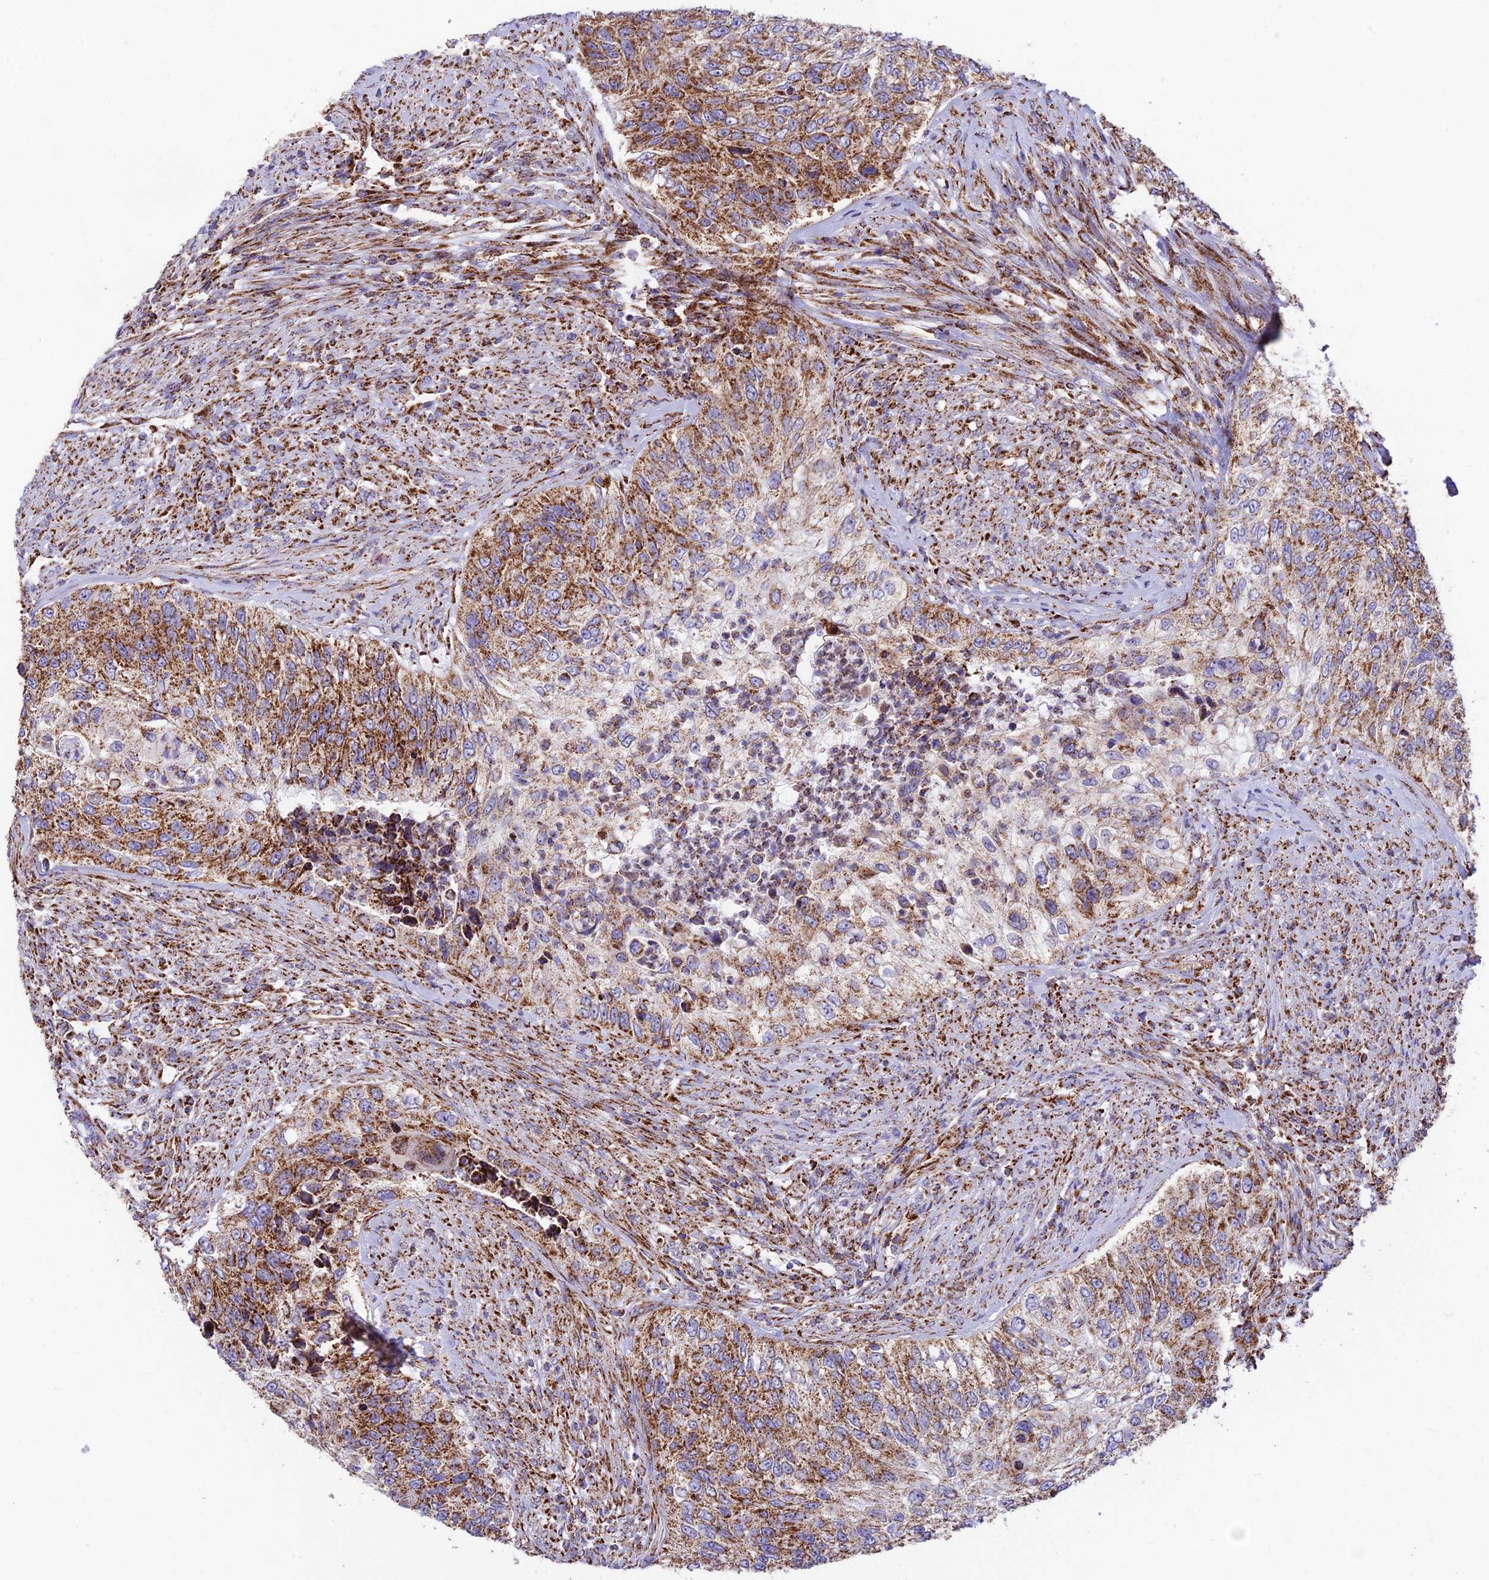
{"staining": {"intensity": "moderate", "quantity": ">75%", "location": "cytoplasmic/membranous"}, "tissue": "urothelial cancer", "cell_type": "Tumor cells", "image_type": "cancer", "snomed": [{"axis": "morphology", "description": "Urothelial carcinoma, High grade"}, {"axis": "topography", "description": "Urinary bladder"}], "caption": "Immunohistochemistry (IHC) photomicrograph of human urothelial cancer stained for a protein (brown), which displays medium levels of moderate cytoplasmic/membranous positivity in approximately >75% of tumor cells.", "gene": "CHCHD3", "patient": {"sex": "female", "age": 60}}